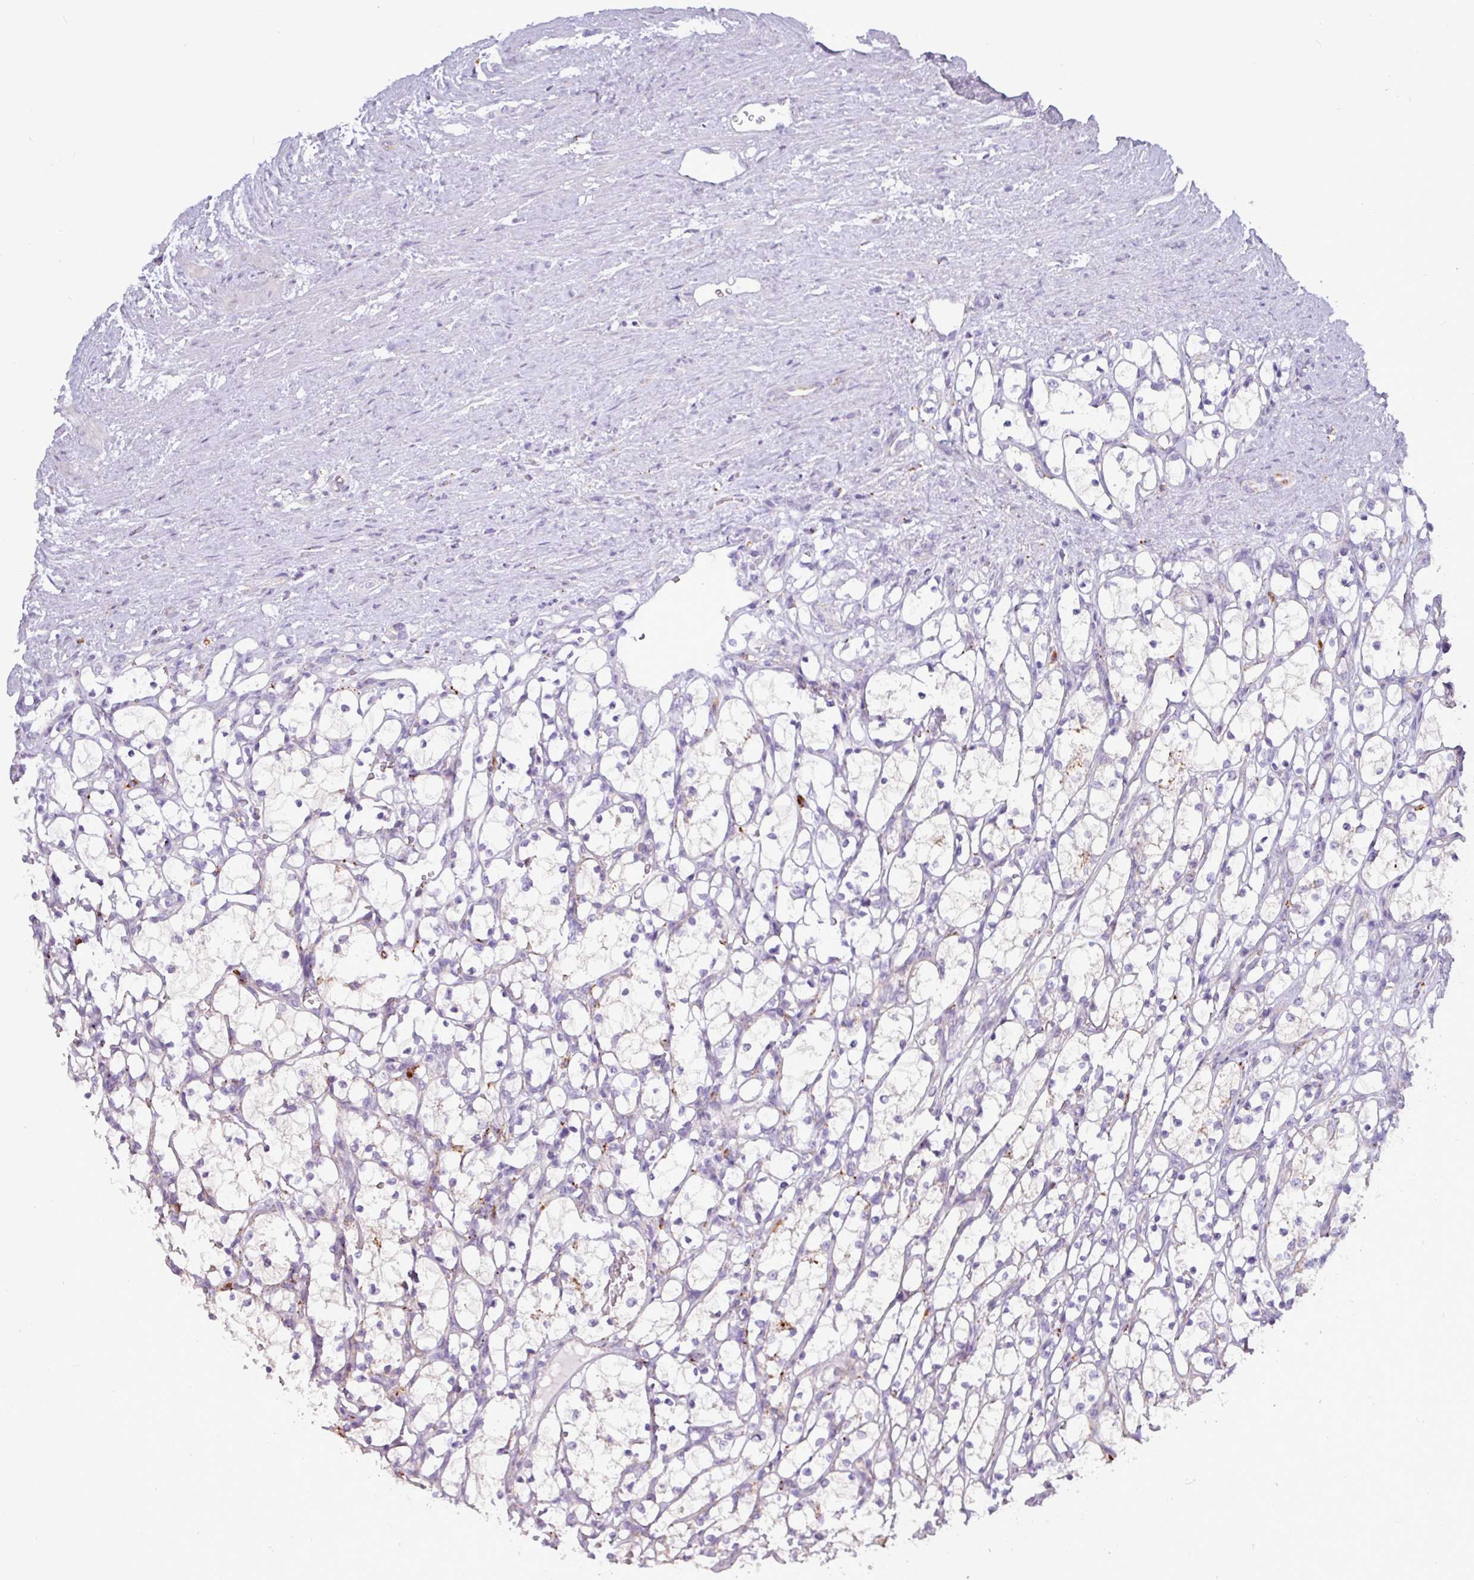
{"staining": {"intensity": "negative", "quantity": "none", "location": "none"}, "tissue": "renal cancer", "cell_type": "Tumor cells", "image_type": "cancer", "snomed": [{"axis": "morphology", "description": "Adenocarcinoma, NOS"}, {"axis": "topography", "description": "Kidney"}], "caption": "High magnification brightfield microscopy of renal cancer stained with DAB (3,3'-diaminobenzidine) (brown) and counterstained with hematoxylin (blue): tumor cells show no significant positivity.", "gene": "AMIGO2", "patient": {"sex": "female", "age": 69}}